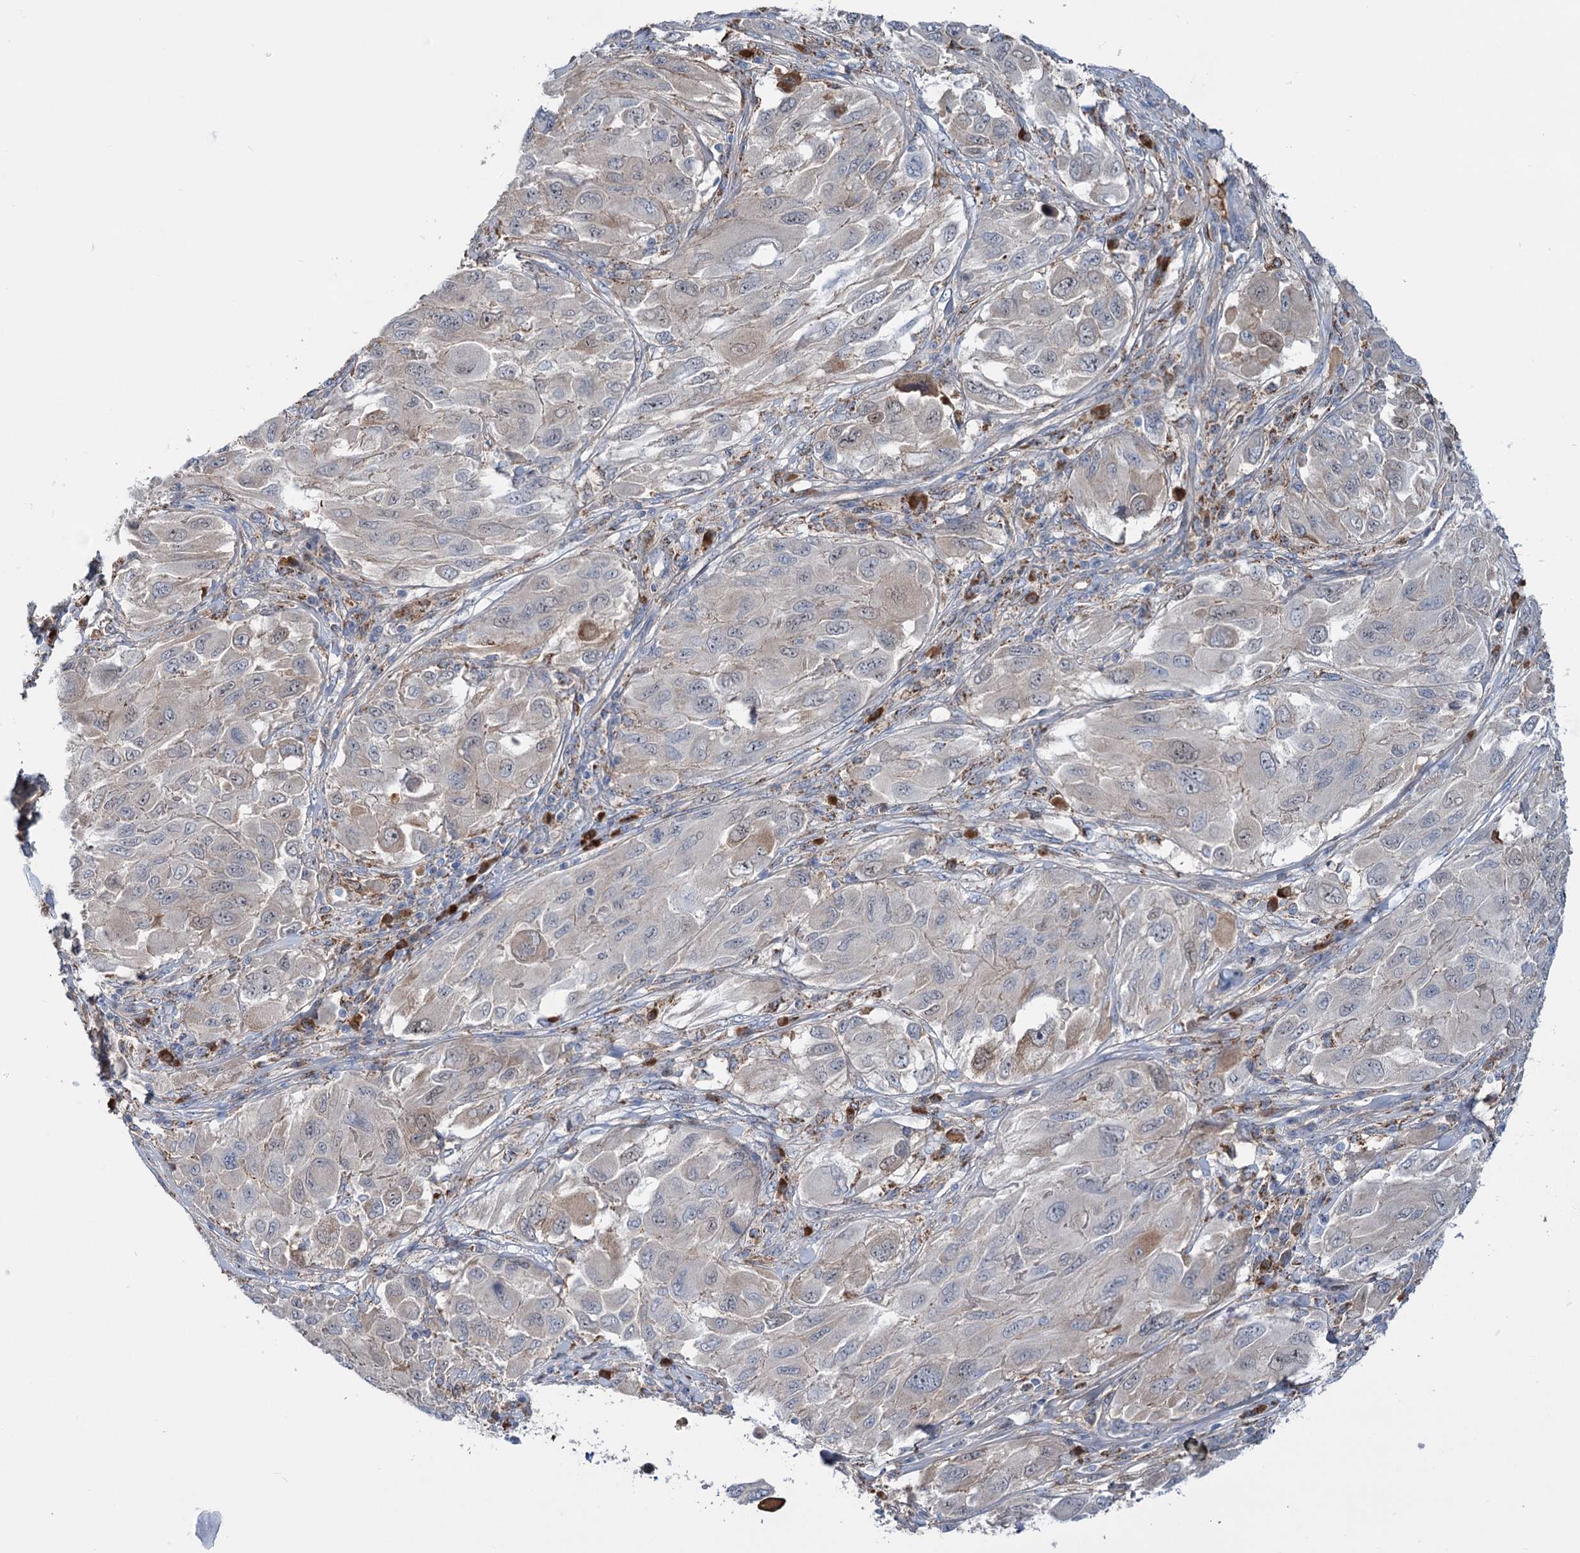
{"staining": {"intensity": "weak", "quantity": "<25%", "location": "cytoplasmic/membranous"}, "tissue": "melanoma", "cell_type": "Tumor cells", "image_type": "cancer", "snomed": [{"axis": "morphology", "description": "Malignant melanoma, NOS"}, {"axis": "topography", "description": "Skin"}], "caption": "There is no significant staining in tumor cells of melanoma. Brightfield microscopy of IHC stained with DAB (brown) and hematoxylin (blue), captured at high magnification.", "gene": "LPIN1", "patient": {"sex": "female", "age": 91}}